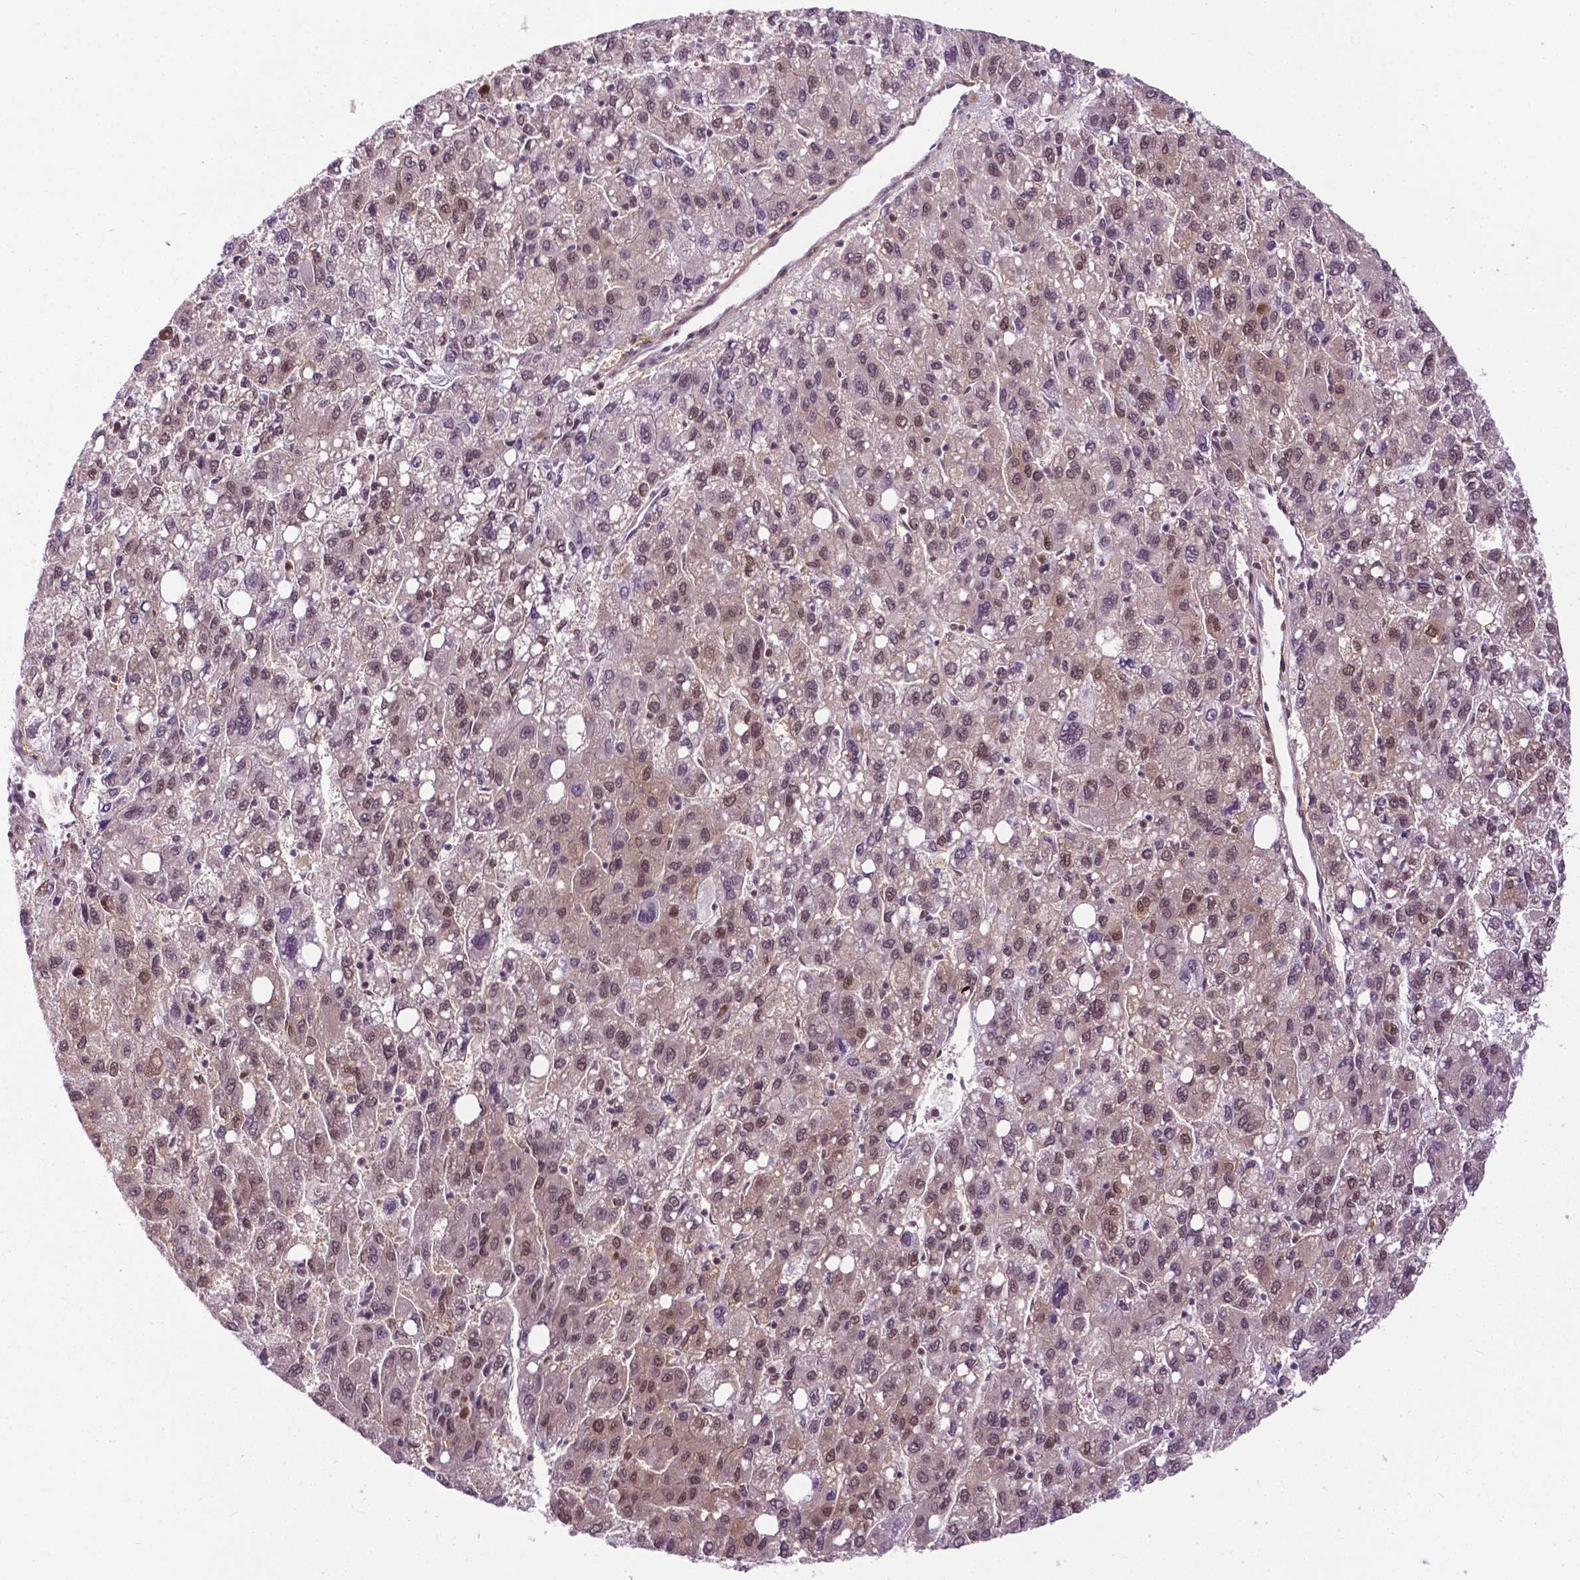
{"staining": {"intensity": "weak", "quantity": "25%-75%", "location": "nuclear"}, "tissue": "liver cancer", "cell_type": "Tumor cells", "image_type": "cancer", "snomed": [{"axis": "morphology", "description": "Carcinoma, Hepatocellular, NOS"}, {"axis": "topography", "description": "Liver"}], "caption": "Liver hepatocellular carcinoma was stained to show a protein in brown. There is low levels of weak nuclear expression in about 25%-75% of tumor cells.", "gene": "UBQLN4", "patient": {"sex": "female", "age": 82}}